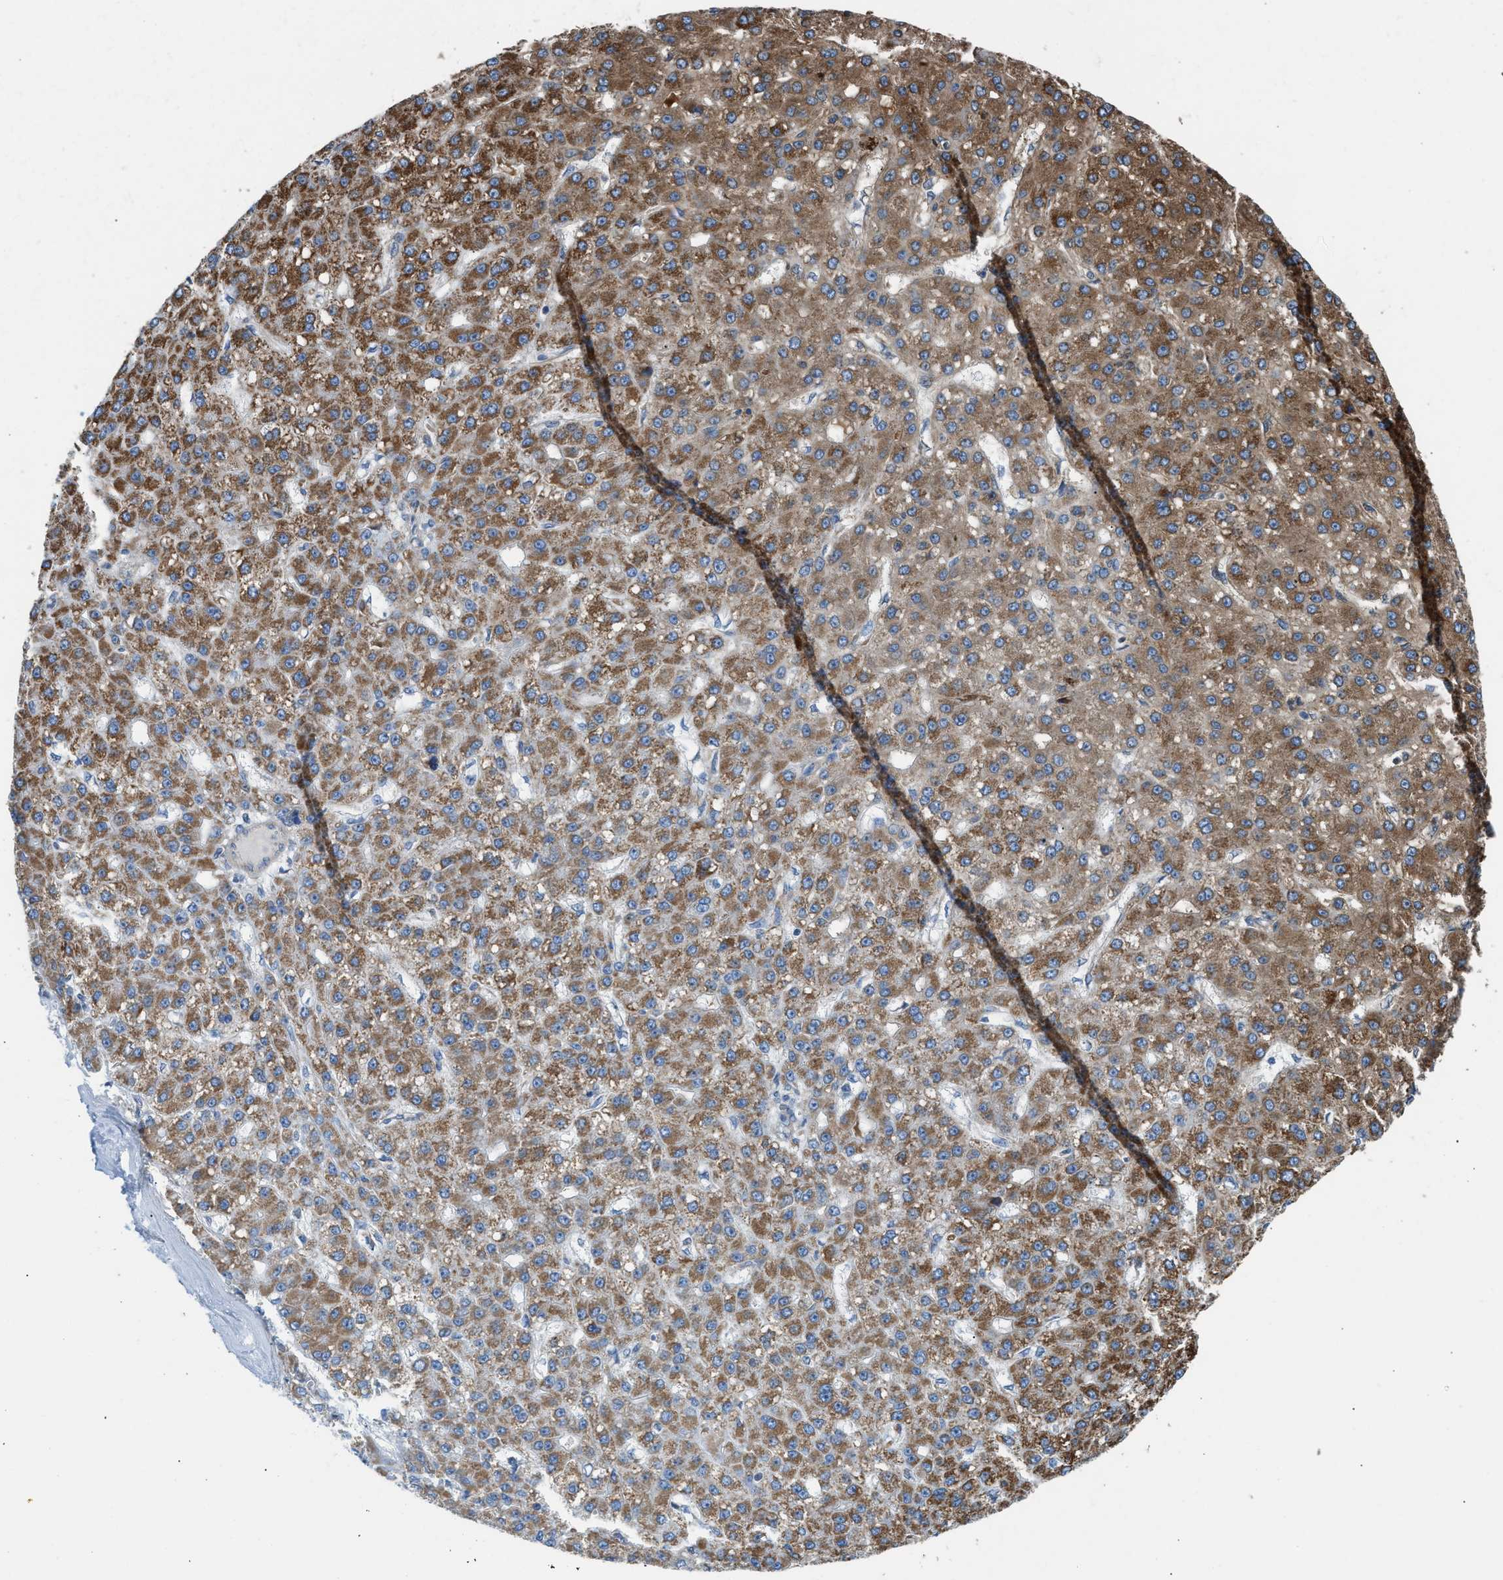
{"staining": {"intensity": "moderate", "quantity": ">75%", "location": "cytoplasmic/membranous"}, "tissue": "liver cancer", "cell_type": "Tumor cells", "image_type": "cancer", "snomed": [{"axis": "morphology", "description": "Carcinoma, Hepatocellular, NOS"}, {"axis": "topography", "description": "Liver"}], "caption": "A micrograph showing moderate cytoplasmic/membranous staining in approximately >75% of tumor cells in liver cancer (hepatocellular carcinoma), as visualized by brown immunohistochemical staining.", "gene": "SLC10A3", "patient": {"sex": "male", "age": 67}}